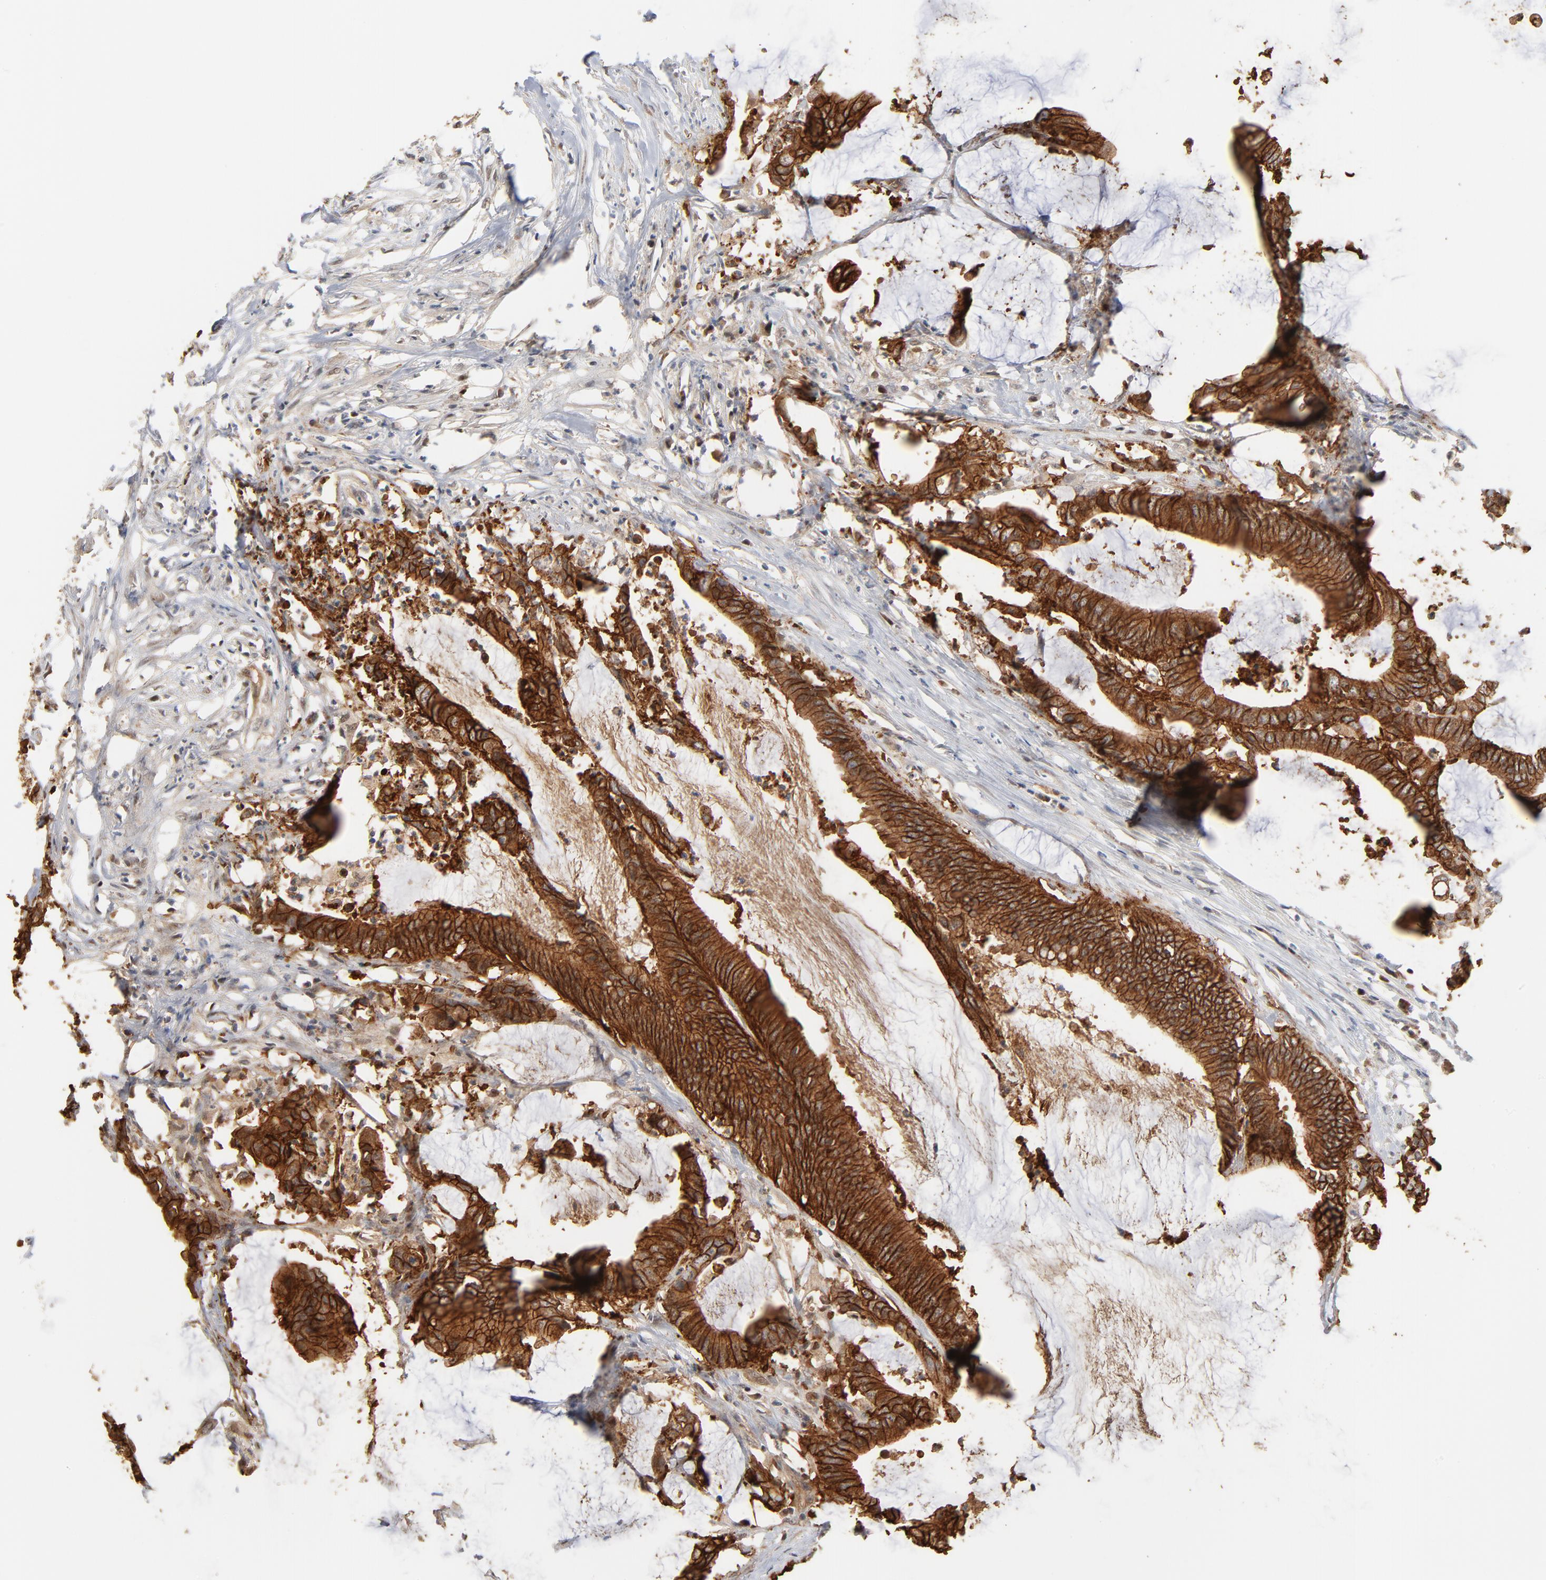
{"staining": {"intensity": "strong", "quantity": ">75%", "location": "cytoplasmic/membranous"}, "tissue": "colorectal cancer", "cell_type": "Tumor cells", "image_type": "cancer", "snomed": [{"axis": "morphology", "description": "Adenocarcinoma, NOS"}, {"axis": "topography", "description": "Rectum"}], "caption": "Immunohistochemistry (DAB) staining of human colorectal cancer (adenocarcinoma) demonstrates strong cytoplasmic/membranous protein staining in approximately >75% of tumor cells.", "gene": "EPCAM", "patient": {"sex": "female", "age": 66}}